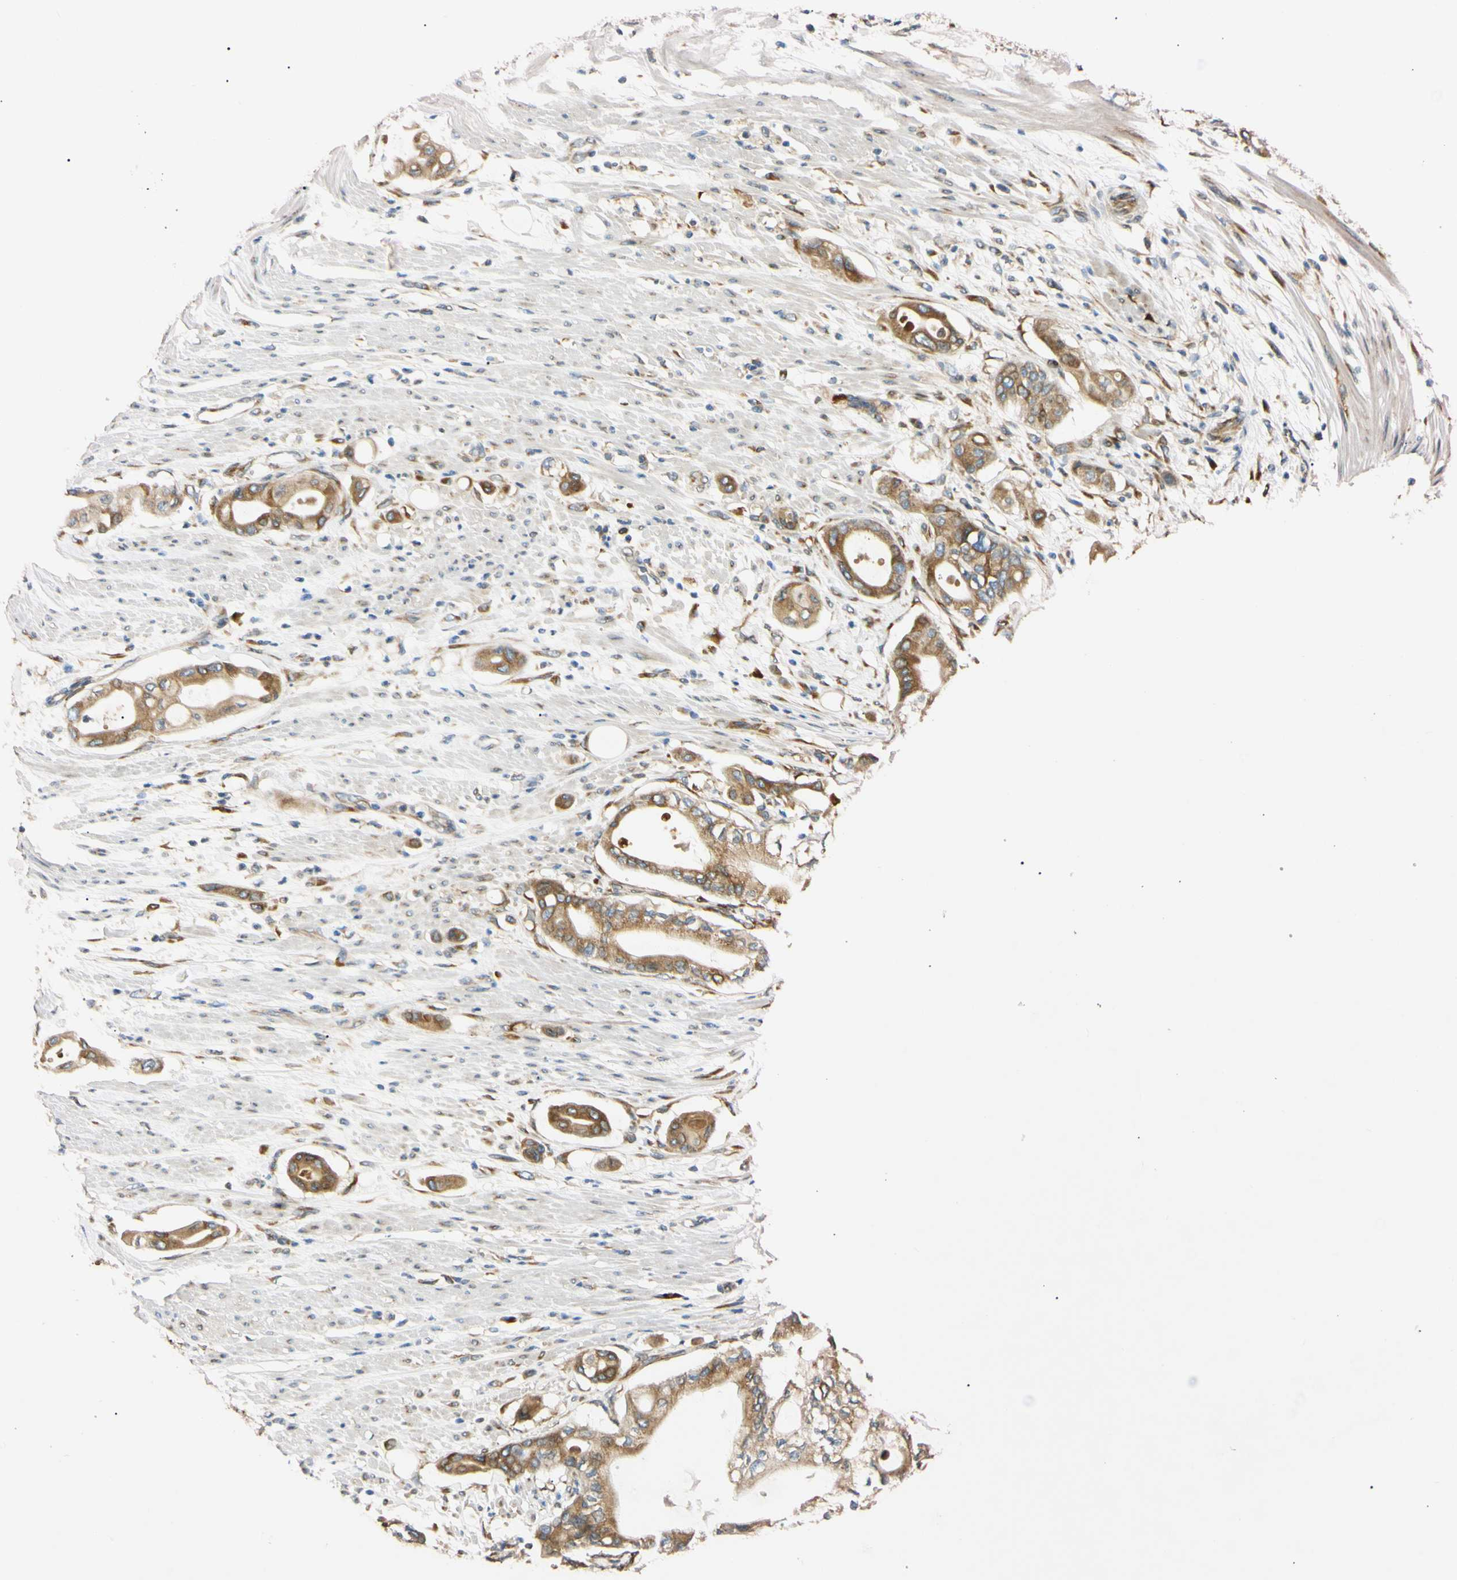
{"staining": {"intensity": "moderate", "quantity": ">75%", "location": "cytoplasmic/membranous"}, "tissue": "pancreatic cancer", "cell_type": "Tumor cells", "image_type": "cancer", "snomed": [{"axis": "morphology", "description": "Adenocarcinoma, NOS"}, {"axis": "morphology", "description": "Adenocarcinoma, metastatic, NOS"}, {"axis": "topography", "description": "Lymph node"}, {"axis": "topography", "description": "Pancreas"}, {"axis": "topography", "description": "Duodenum"}], "caption": "This is an image of immunohistochemistry (IHC) staining of metastatic adenocarcinoma (pancreatic), which shows moderate staining in the cytoplasmic/membranous of tumor cells.", "gene": "IER3IP1", "patient": {"sex": "female", "age": 64}}